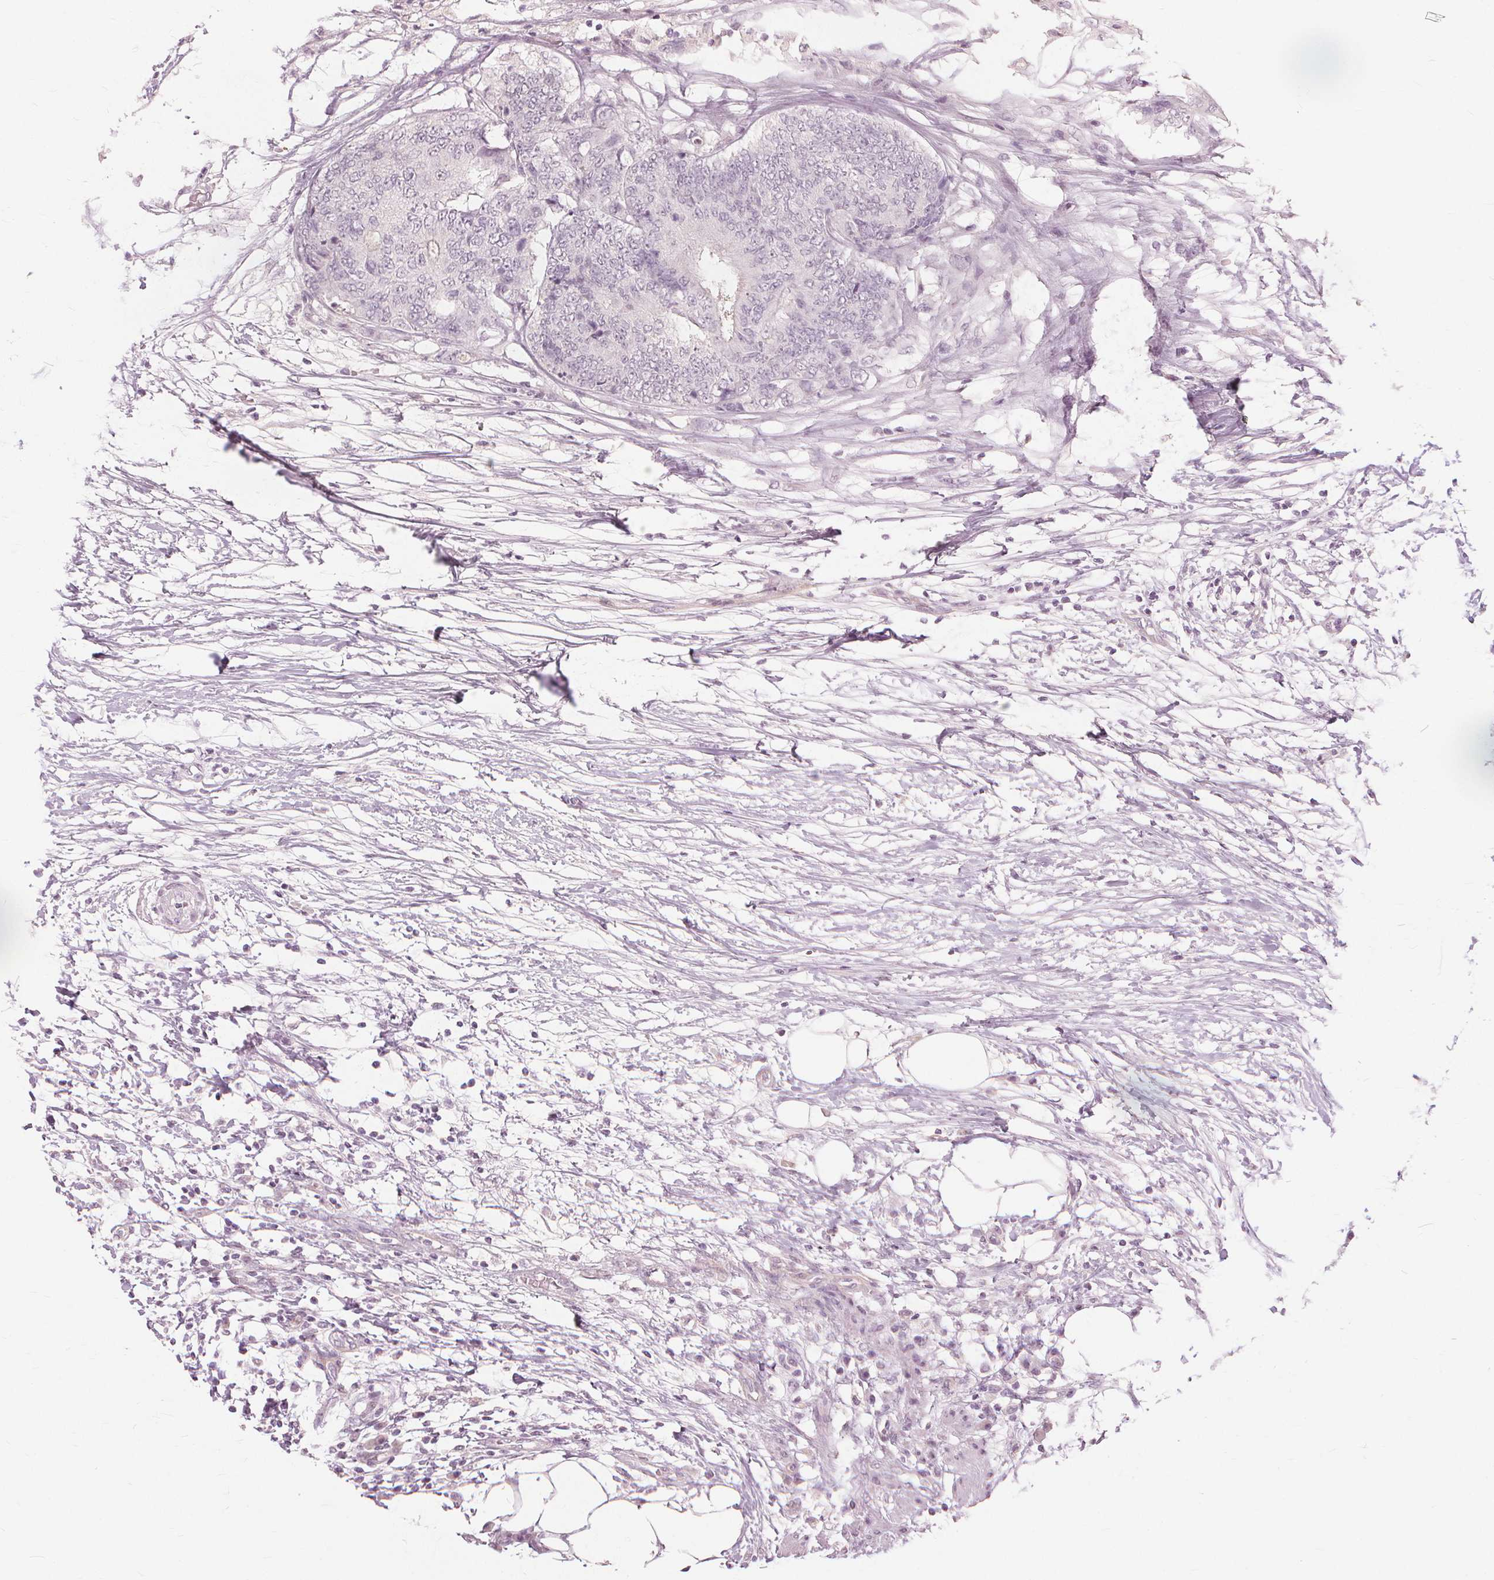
{"staining": {"intensity": "negative", "quantity": "none", "location": "none"}, "tissue": "colorectal cancer", "cell_type": "Tumor cells", "image_type": "cancer", "snomed": [{"axis": "morphology", "description": "Adenocarcinoma, NOS"}, {"axis": "topography", "description": "Colon"}], "caption": "This is an immunohistochemistry (IHC) micrograph of human colorectal adenocarcinoma. There is no positivity in tumor cells.", "gene": "SFTPD", "patient": {"sex": "female", "age": 48}}